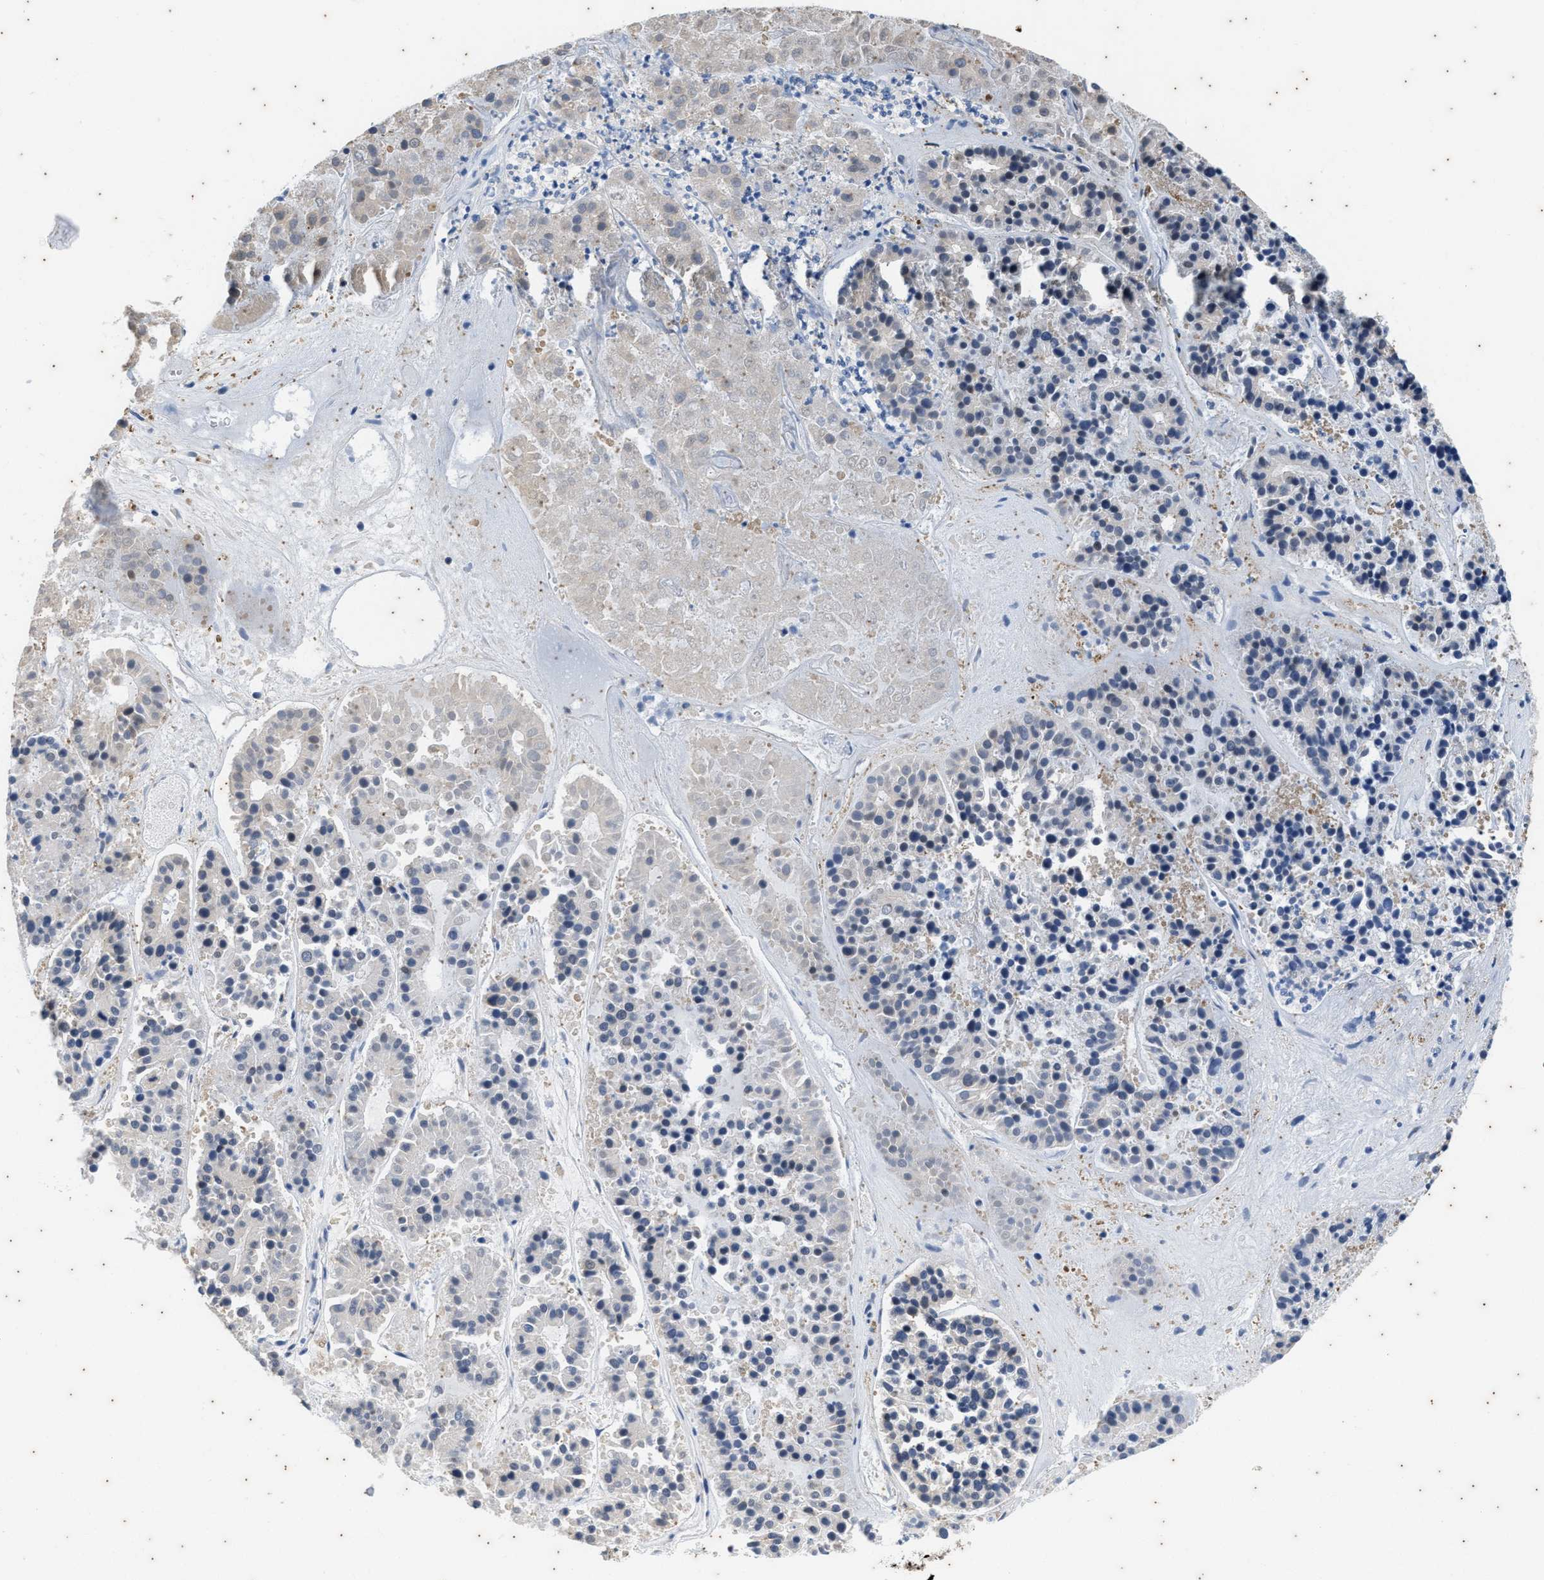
{"staining": {"intensity": "negative", "quantity": "none", "location": "none"}, "tissue": "pancreatic cancer", "cell_type": "Tumor cells", "image_type": "cancer", "snomed": [{"axis": "morphology", "description": "Adenocarcinoma, NOS"}, {"axis": "topography", "description": "Pancreas"}], "caption": "Image shows no significant protein staining in tumor cells of pancreatic adenocarcinoma.", "gene": "COX19", "patient": {"sex": "male", "age": 50}}